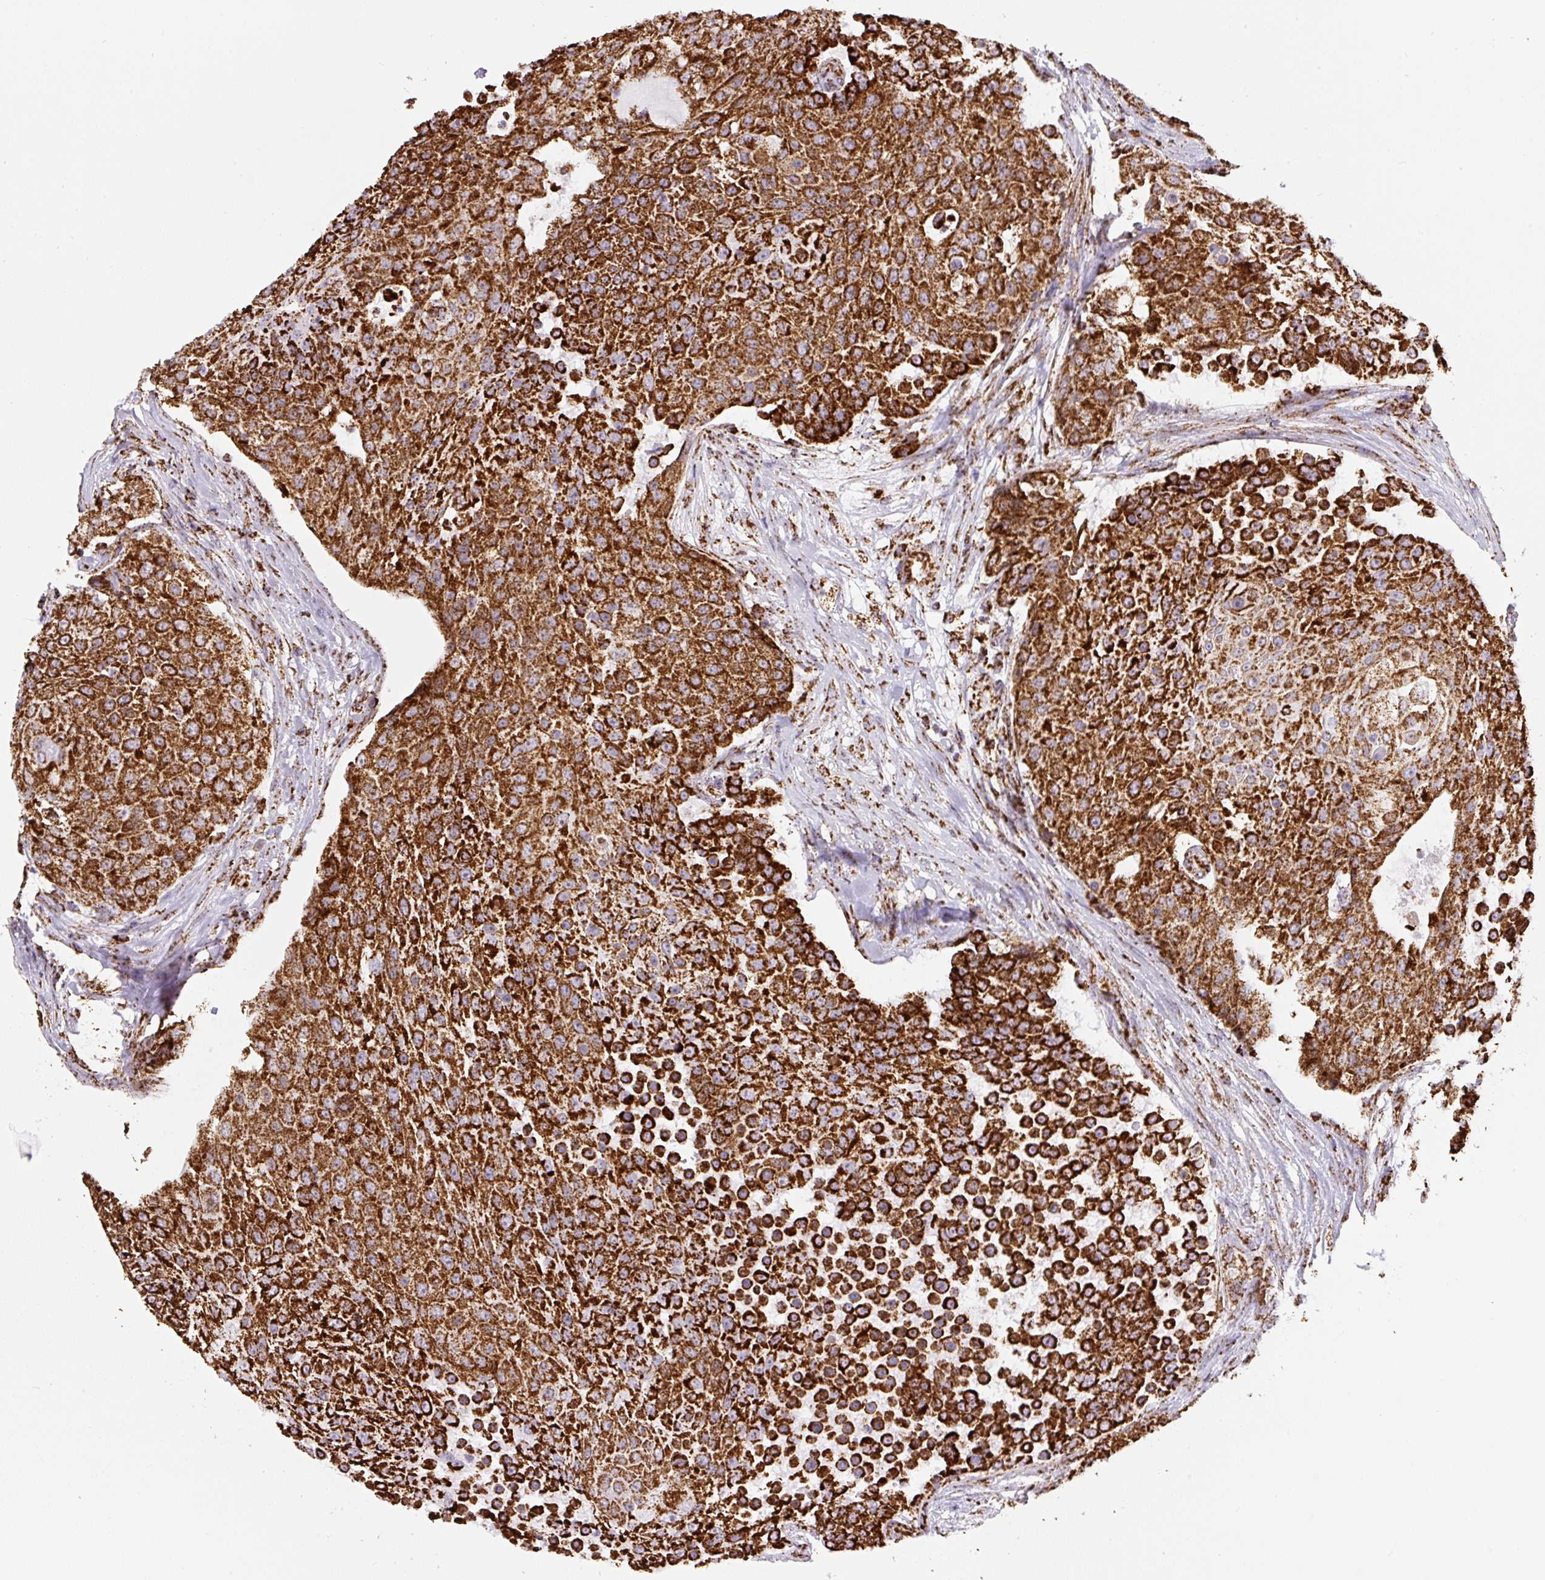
{"staining": {"intensity": "strong", "quantity": ">75%", "location": "cytoplasmic/membranous"}, "tissue": "urothelial cancer", "cell_type": "Tumor cells", "image_type": "cancer", "snomed": [{"axis": "morphology", "description": "Urothelial carcinoma, High grade"}, {"axis": "topography", "description": "Urinary bladder"}], "caption": "Immunohistochemical staining of human high-grade urothelial carcinoma demonstrates high levels of strong cytoplasmic/membranous staining in about >75% of tumor cells.", "gene": "ATP5F1A", "patient": {"sex": "female", "age": 63}}